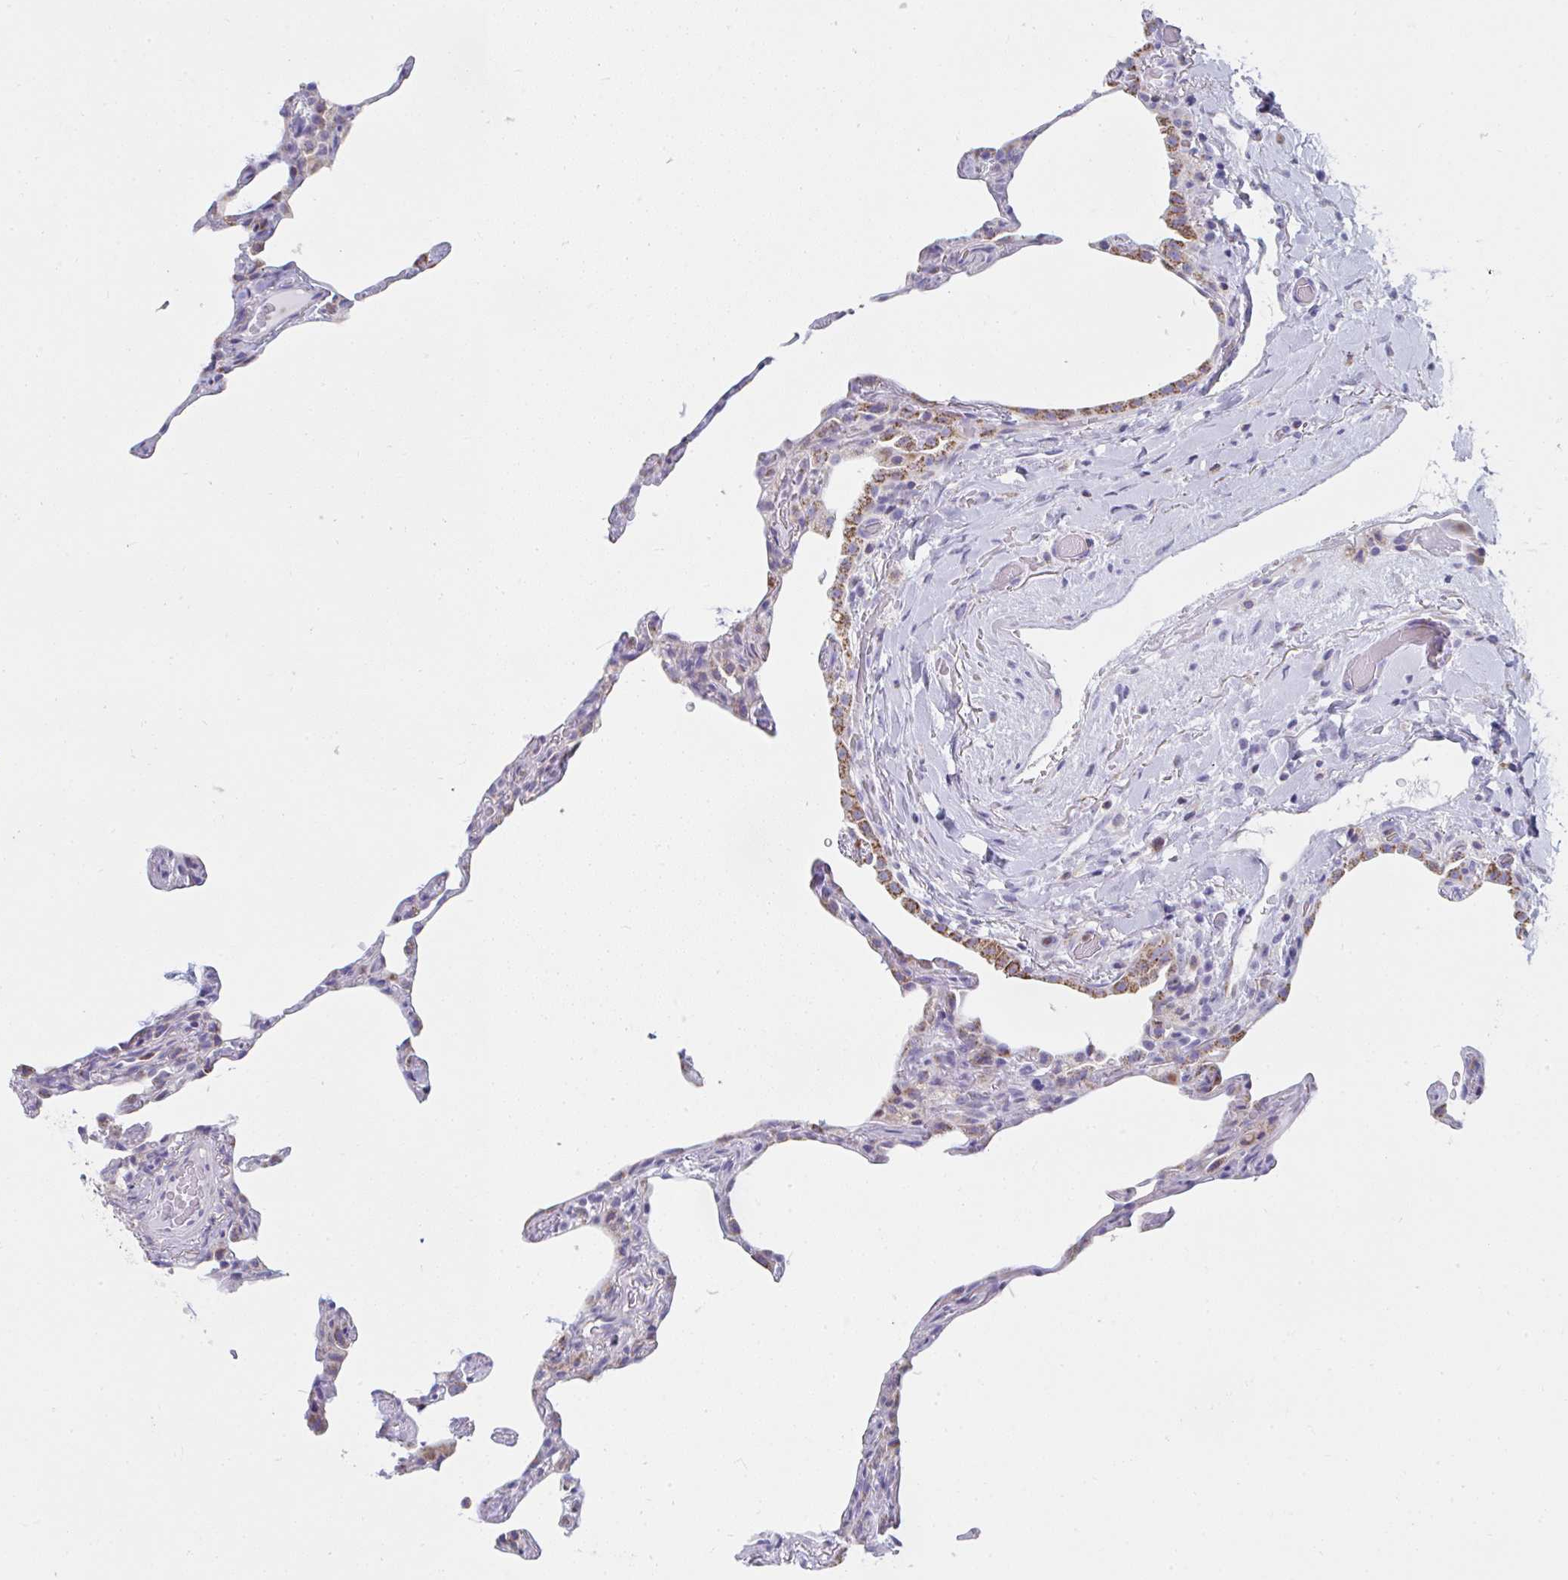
{"staining": {"intensity": "negative", "quantity": "none", "location": "none"}, "tissue": "lung", "cell_type": "Alveolar cells", "image_type": "normal", "snomed": [{"axis": "morphology", "description": "Normal tissue, NOS"}, {"axis": "topography", "description": "Lung"}], "caption": "Alveolar cells show no significant protein positivity in unremarkable lung. (DAB (3,3'-diaminobenzidine) immunohistochemistry with hematoxylin counter stain).", "gene": "MGAM2", "patient": {"sex": "female", "age": 57}}